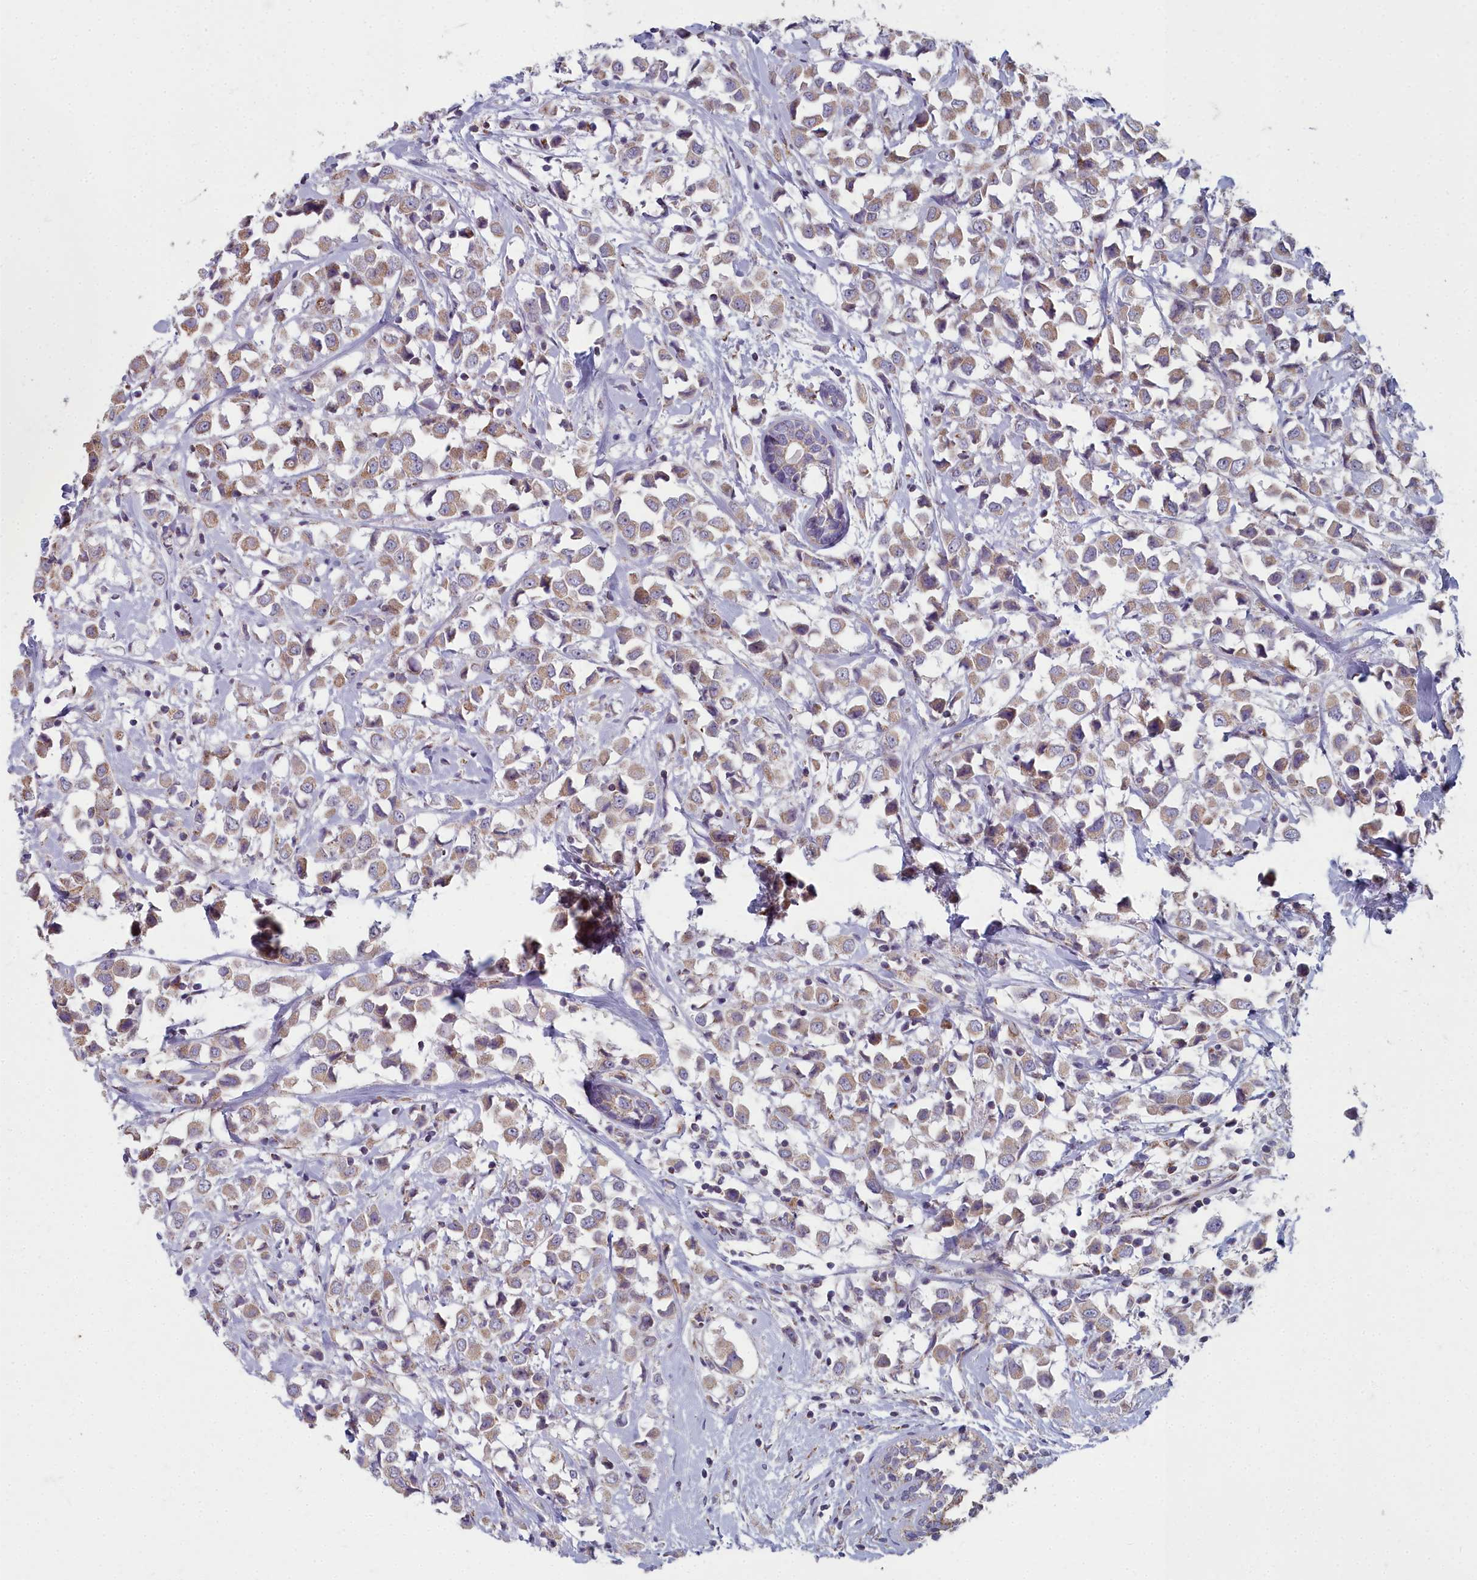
{"staining": {"intensity": "weak", "quantity": ">75%", "location": "cytoplasmic/membranous"}, "tissue": "breast cancer", "cell_type": "Tumor cells", "image_type": "cancer", "snomed": [{"axis": "morphology", "description": "Duct carcinoma"}, {"axis": "topography", "description": "Breast"}], "caption": "About >75% of tumor cells in human breast intraductal carcinoma exhibit weak cytoplasmic/membranous protein staining as visualized by brown immunohistochemical staining.", "gene": "INSYN2A", "patient": {"sex": "female", "age": 61}}